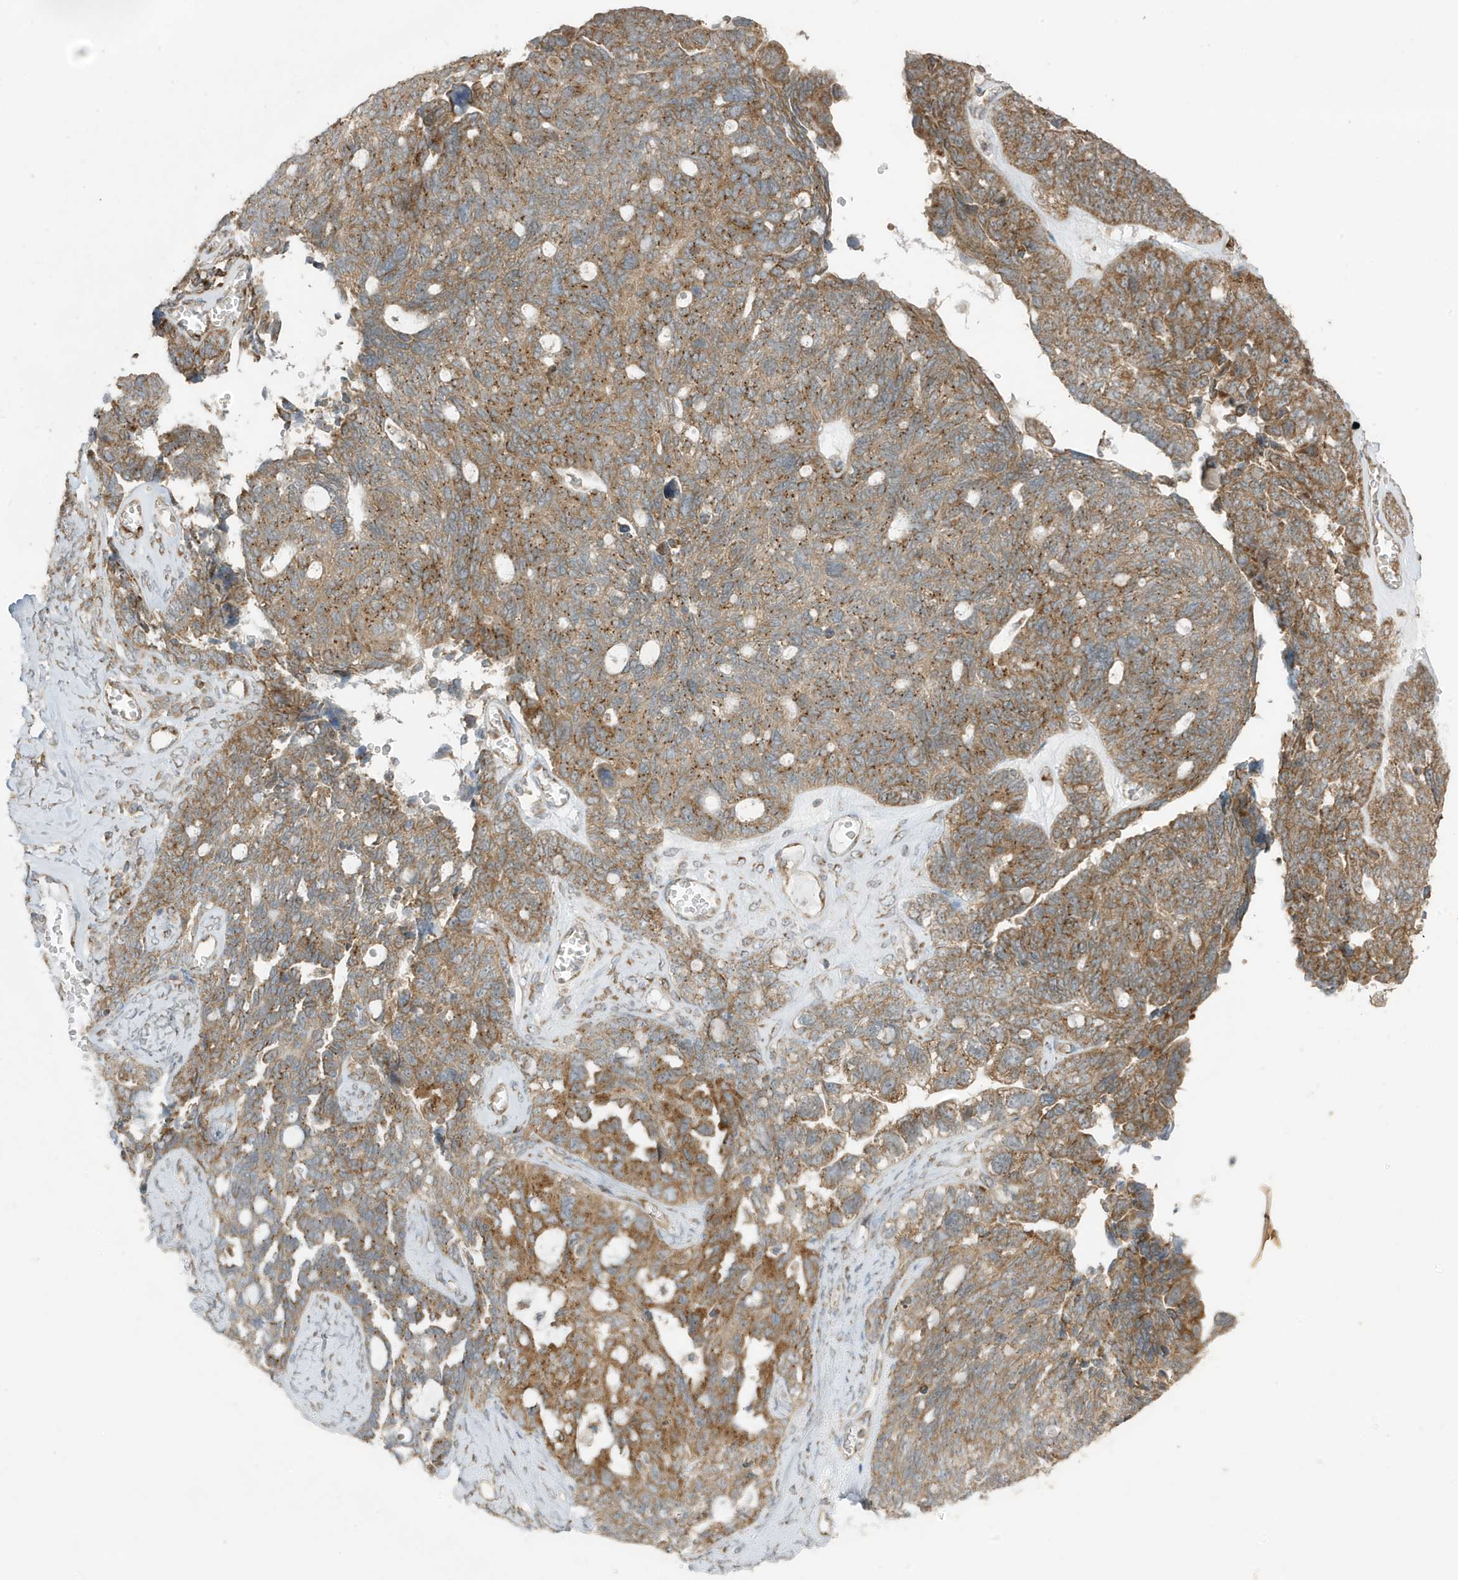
{"staining": {"intensity": "moderate", "quantity": ">75%", "location": "cytoplasmic/membranous"}, "tissue": "ovarian cancer", "cell_type": "Tumor cells", "image_type": "cancer", "snomed": [{"axis": "morphology", "description": "Cystadenocarcinoma, serous, NOS"}, {"axis": "topography", "description": "Ovary"}], "caption": "Moderate cytoplasmic/membranous staining is appreciated in approximately >75% of tumor cells in ovarian cancer (serous cystadenocarcinoma).", "gene": "GOLGA4", "patient": {"sex": "female", "age": 79}}